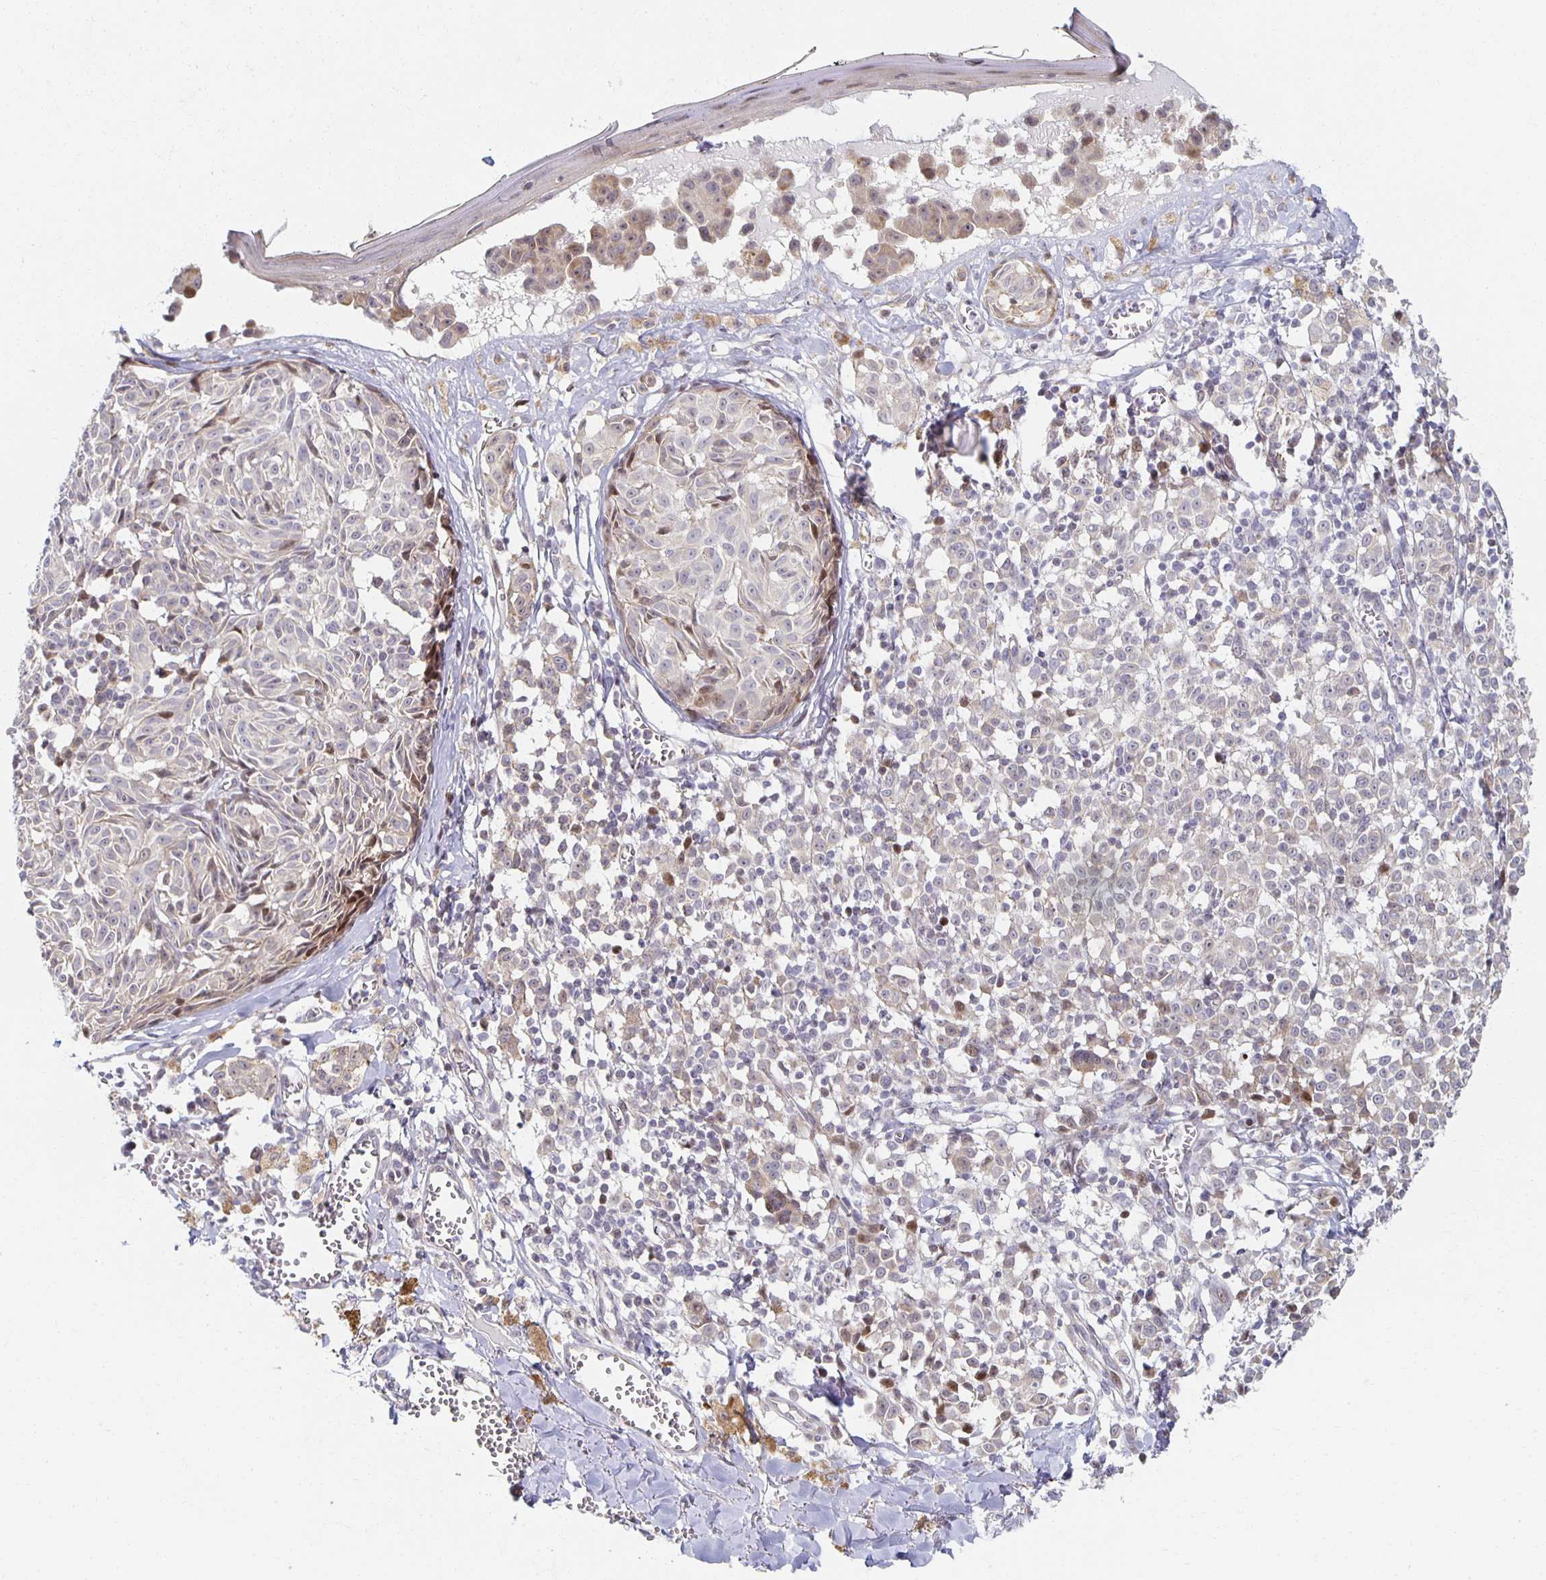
{"staining": {"intensity": "weak", "quantity": "<25%", "location": "cytoplasmic/membranous,nuclear"}, "tissue": "melanoma", "cell_type": "Tumor cells", "image_type": "cancer", "snomed": [{"axis": "morphology", "description": "Malignant melanoma, NOS"}, {"axis": "topography", "description": "Skin"}], "caption": "This is an immunohistochemistry (IHC) histopathology image of melanoma. There is no staining in tumor cells.", "gene": "HCFC1R1", "patient": {"sex": "female", "age": 43}}